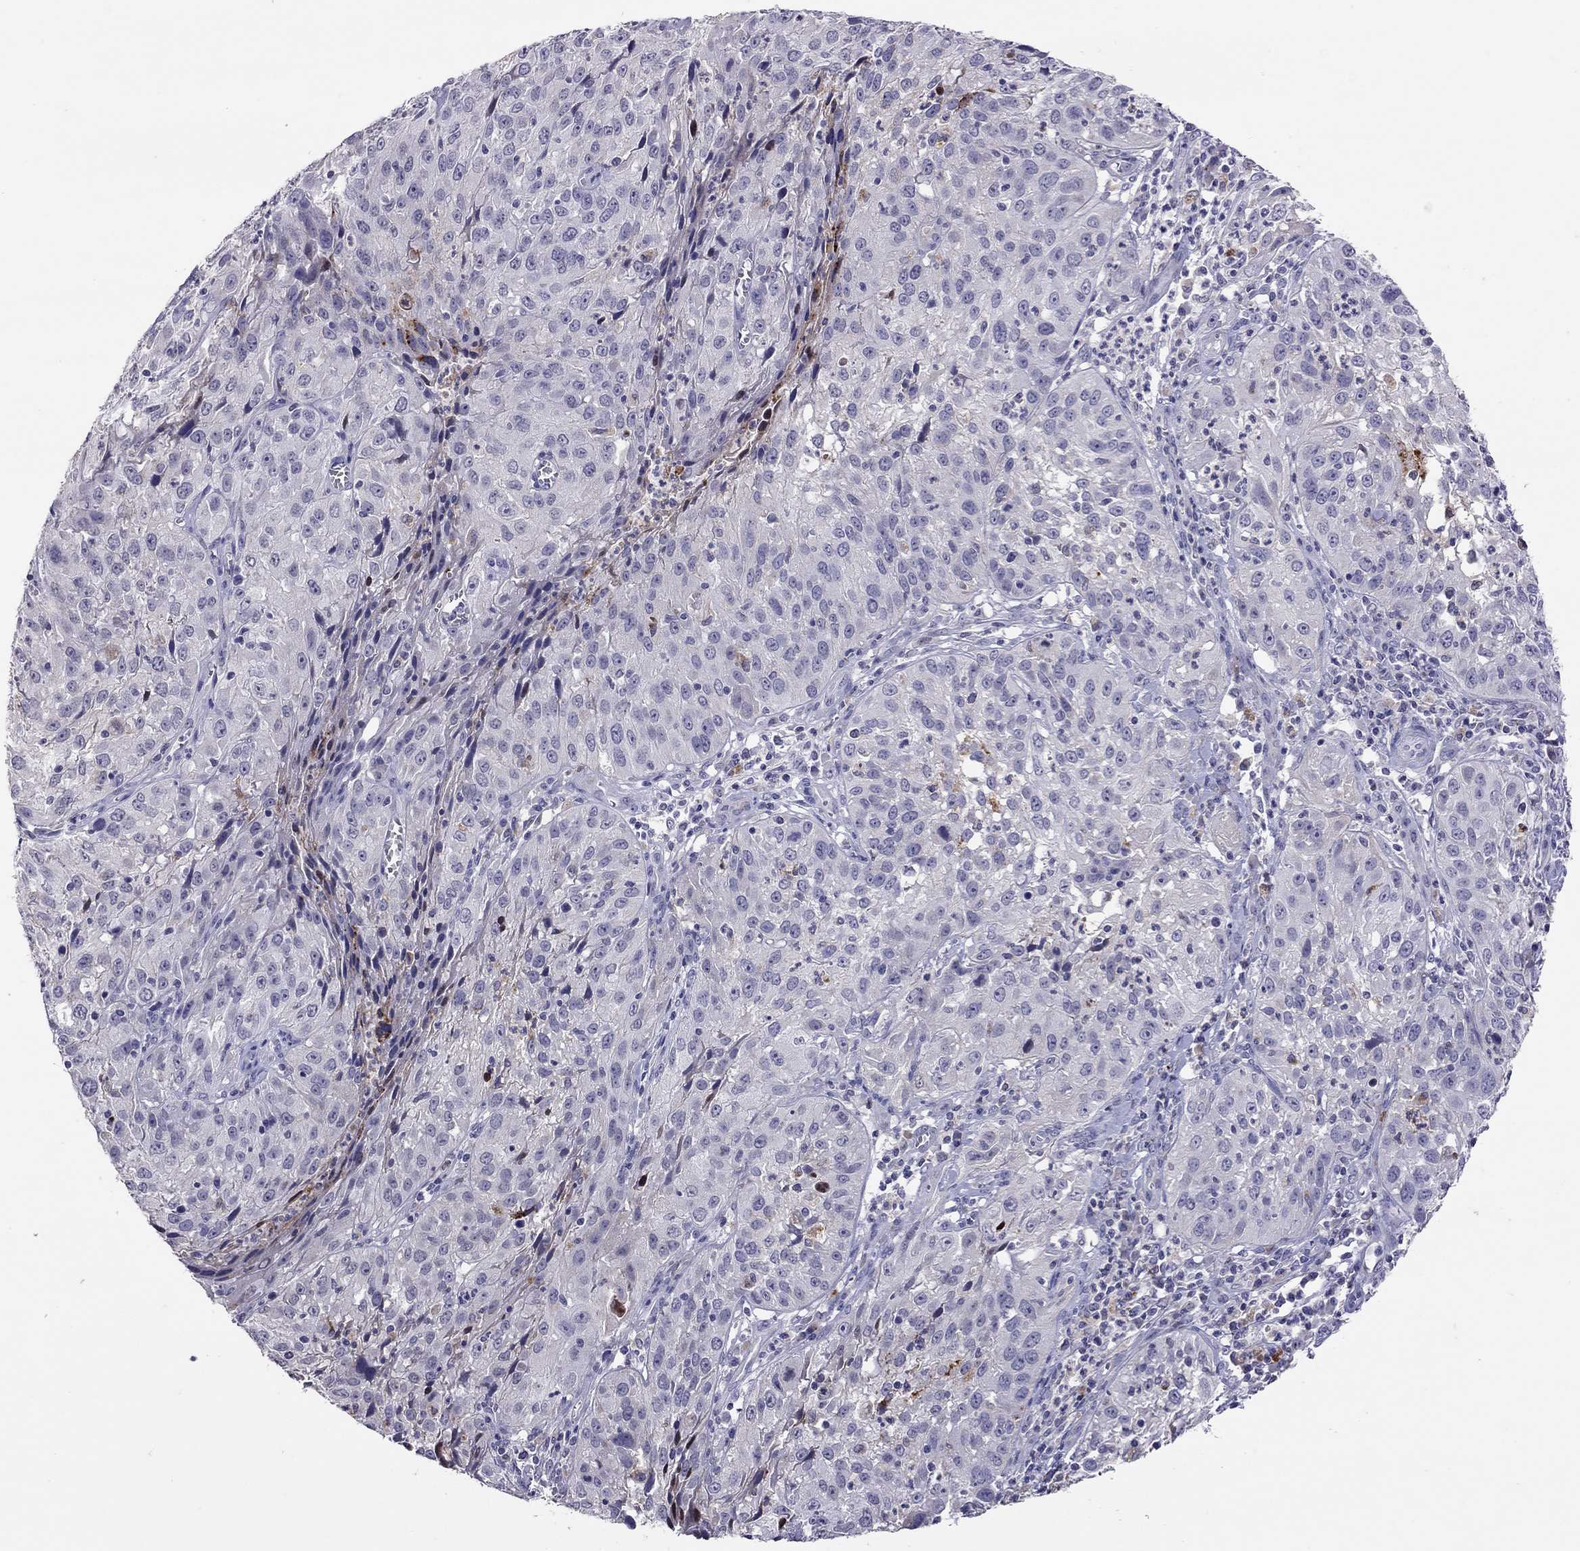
{"staining": {"intensity": "negative", "quantity": "none", "location": "none"}, "tissue": "cervical cancer", "cell_type": "Tumor cells", "image_type": "cancer", "snomed": [{"axis": "morphology", "description": "Squamous cell carcinoma, NOS"}, {"axis": "topography", "description": "Cervix"}], "caption": "Immunohistochemistry of cervical cancer (squamous cell carcinoma) shows no expression in tumor cells. (DAB (3,3'-diaminobenzidine) IHC, high magnification).", "gene": "SERPINA3", "patient": {"sex": "female", "age": 32}}